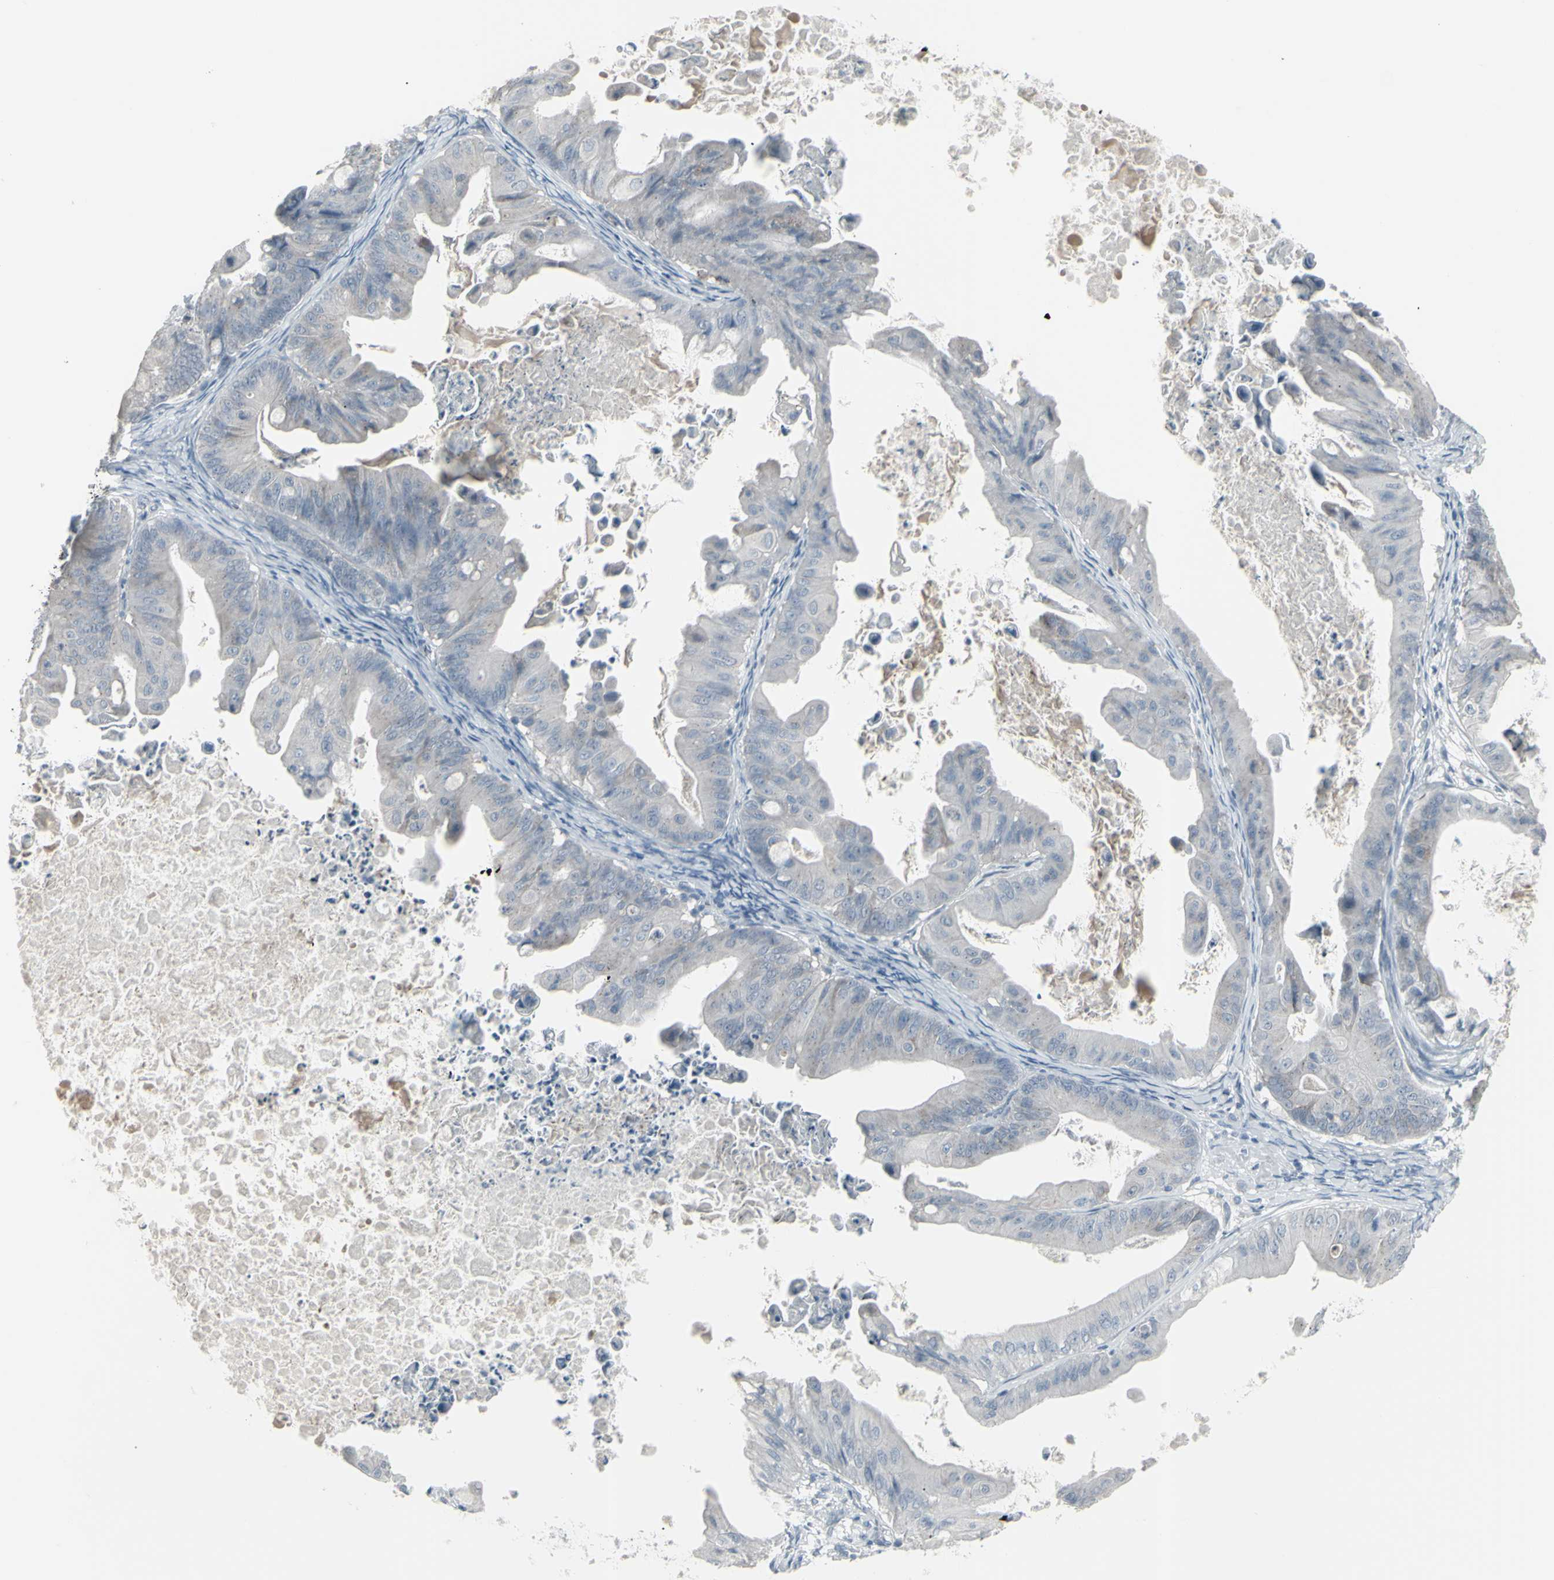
{"staining": {"intensity": "negative", "quantity": "none", "location": "none"}, "tissue": "ovarian cancer", "cell_type": "Tumor cells", "image_type": "cancer", "snomed": [{"axis": "morphology", "description": "Cystadenocarcinoma, mucinous, NOS"}, {"axis": "topography", "description": "Ovary"}], "caption": "This is a micrograph of immunohistochemistry (IHC) staining of ovarian cancer, which shows no positivity in tumor cells. (Brightfield microscopy of DAB immunohistochemistry at high magnification).", "gene": "RAB3A", "patient": {"sex": "female", "age": 37}}